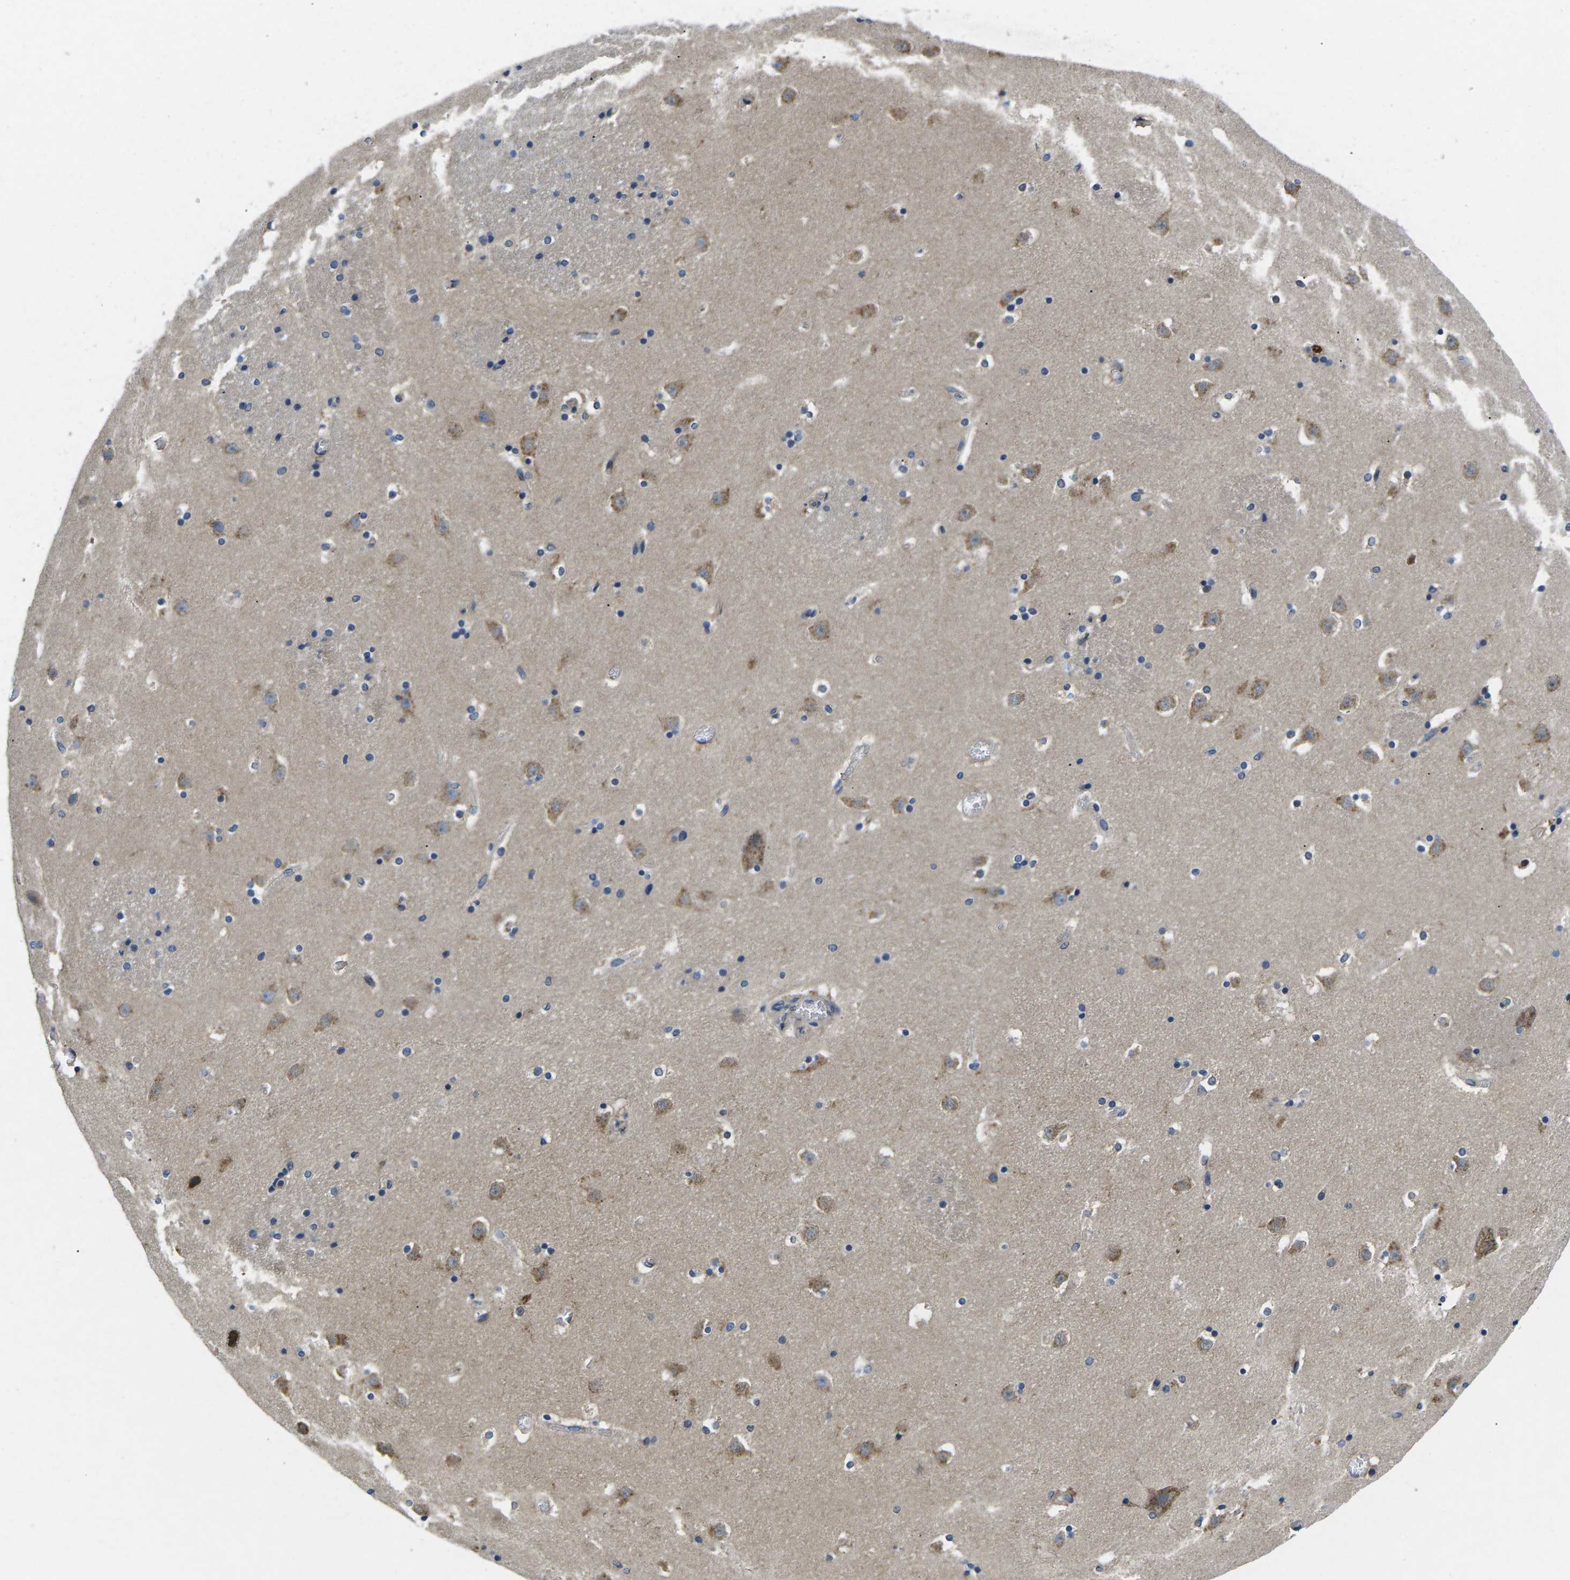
{"staining": {"intensity": "weak", "quantity": "<25%", "location": "cytoplasmic/membranous"}, "tissue": "caudate", "cell_type": "Glial cells", "image_type": "normal", "snomed": [{"axis": "morphology", "description": "Normal tissue, NOS"}, {"axis": "topography", "description": "Lateral ventricle wall"}], "caption": "DAB immunohistochemical staining of normal caudate reveals no significant positivity in glial cells.", "gene": "PLCE1", "patient": {"sex": "male", "age": 45}}